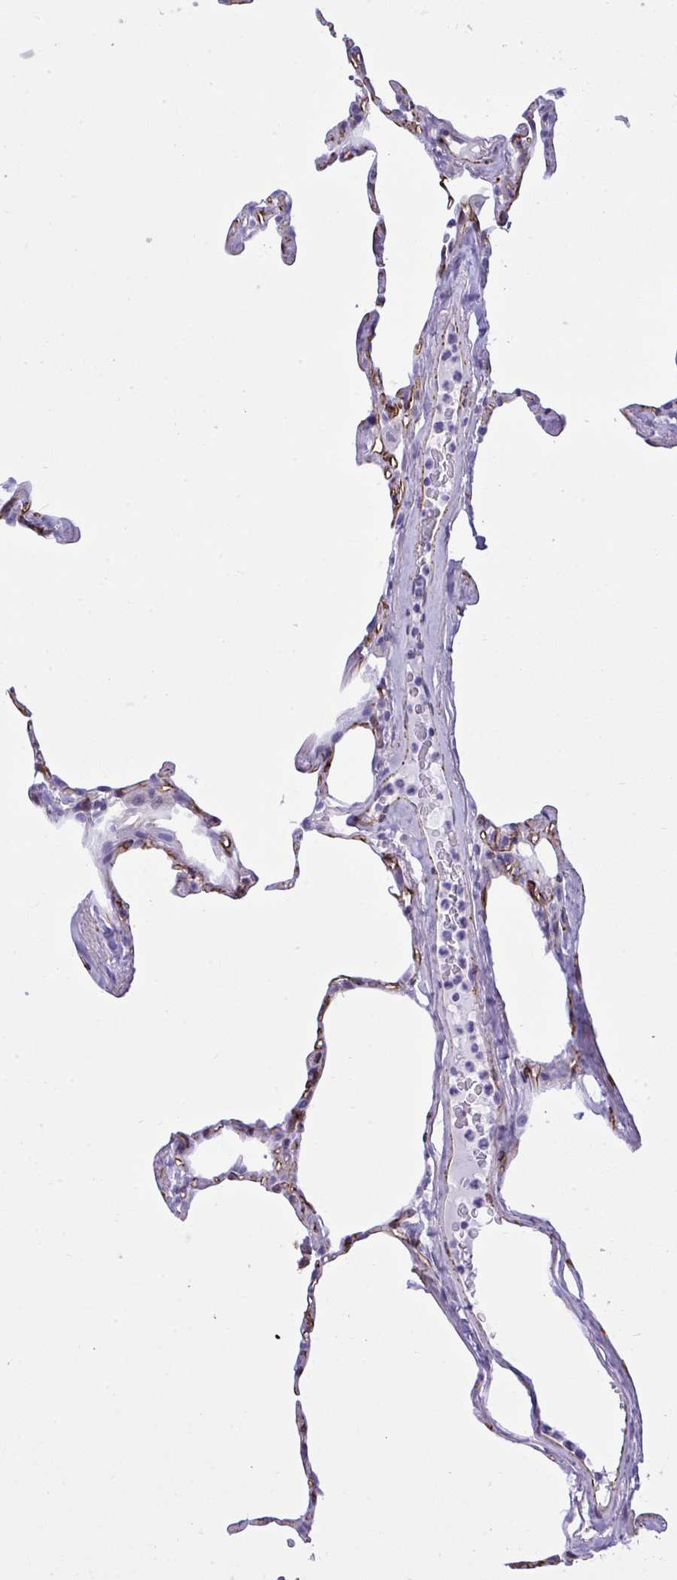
{"staining": {"intensity": "negative", "quantity": "none", "location": "none"}, "tissue": "lung", "cell_type": "Alveolar cells", "image_type": "normal", "snomed": [{"axis": "morphology", "description": "Normal tissue, NOS"}, {"axis": "topography", "description": "Lung"}], "caption": "High power microscopy histopathology image of an immunohistochemistry (IHC) micrograph of unremarkable lung, revealing no significant positivity in alveolar cells.", "gene": "SLC35B1", "patient": {"sex": "male", "age": 65}}